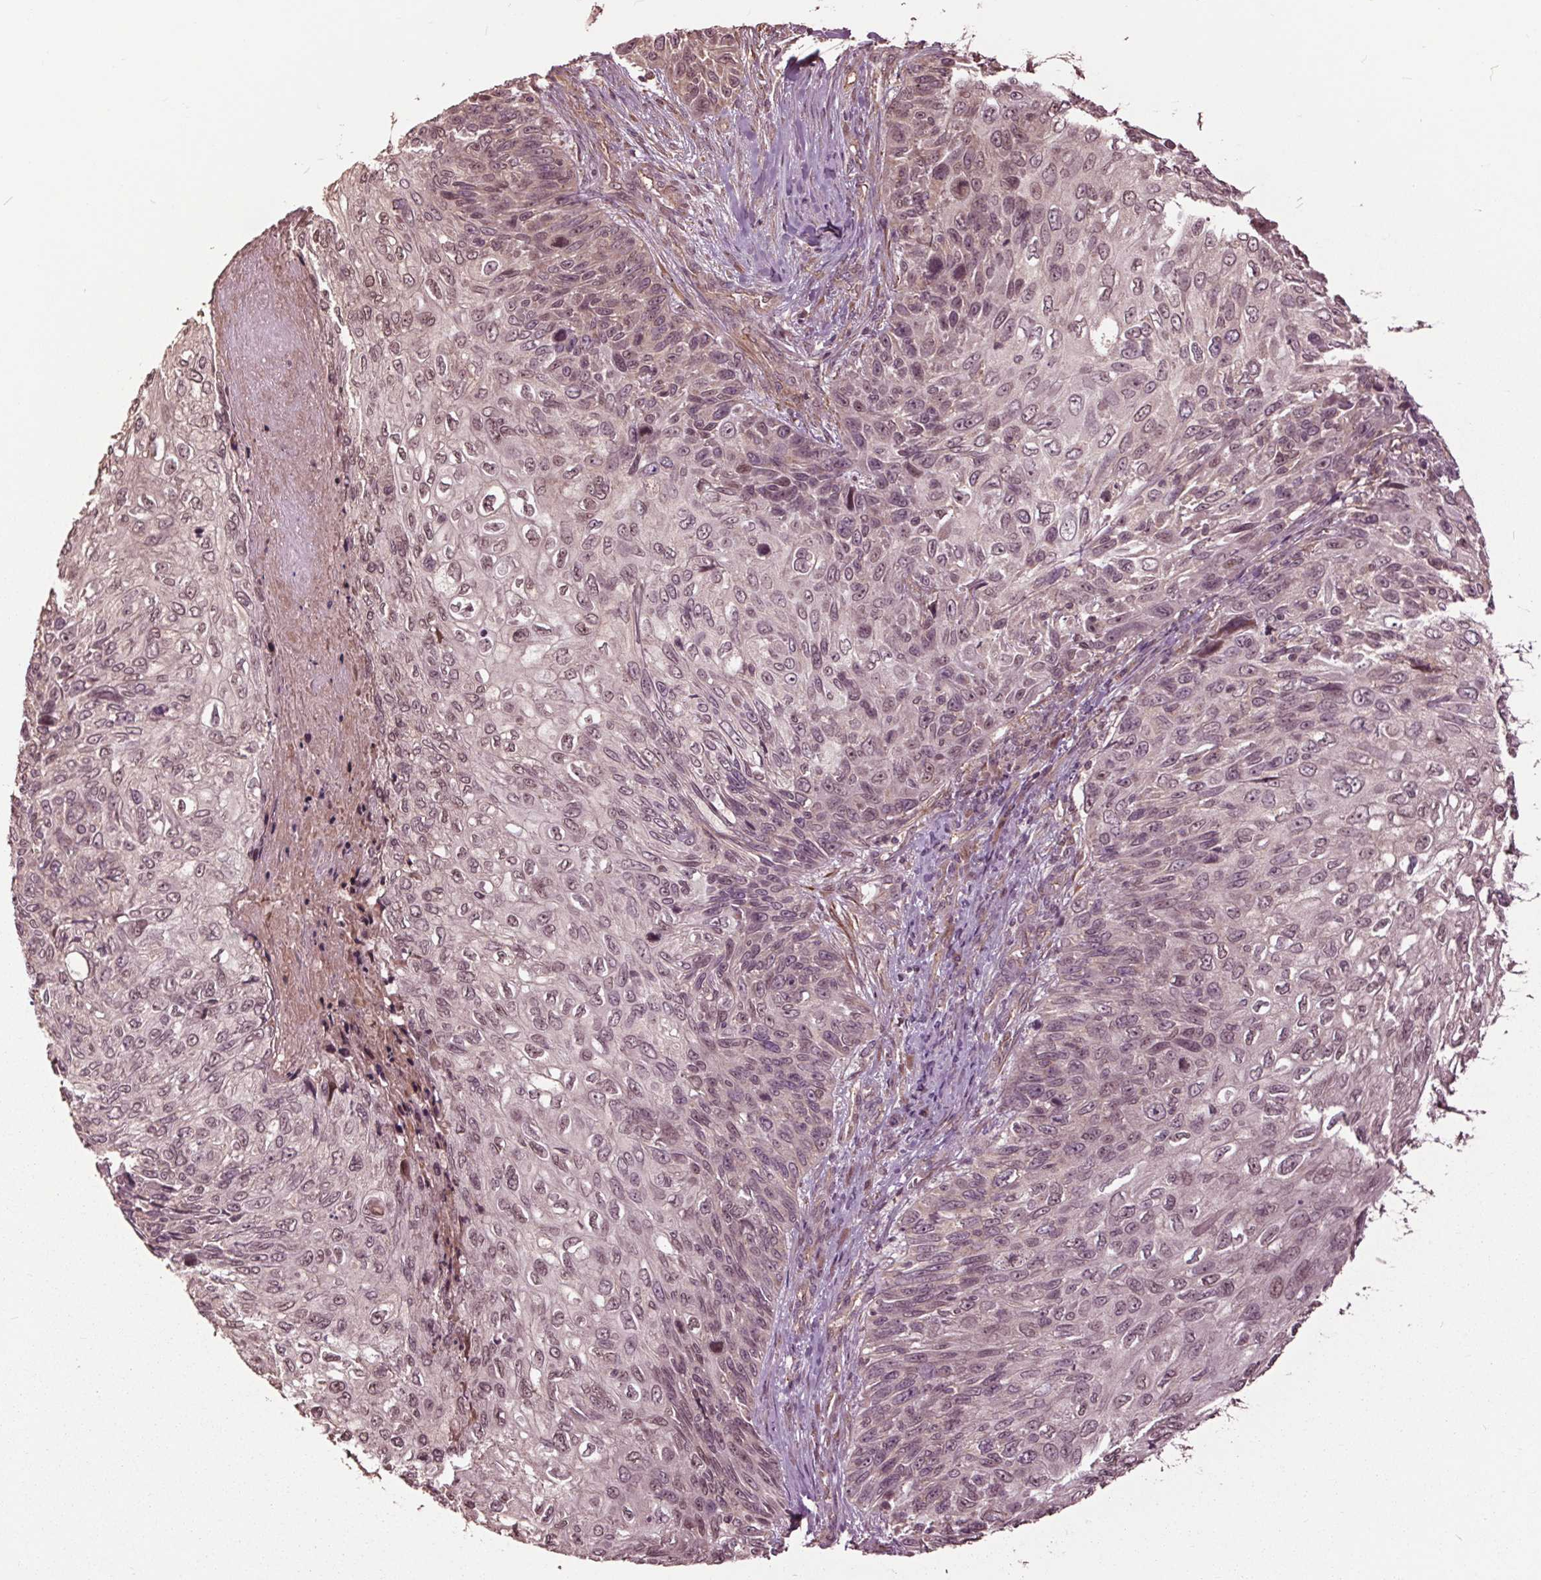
{"staining": {"intensity": "weak", "quantity": "25%-75%", "location": "nuclear"}, "tissue": "skin cancer", "cell_type": "Tumor cells", "image_type": "cancer", "snomed": [{"axis": "morphology", "description": "Squamous cell carcinoma, NOS"}, {"axis": "topography", "description": "Skin"}], "caption": "Tumor cells demonstrate low levels of weak nuclear expression in approximately 25%-75% of cells in skin squamous cell carcinoma.", "gene": "CEP95", "patient": {"sex": "male", "age": 92}}